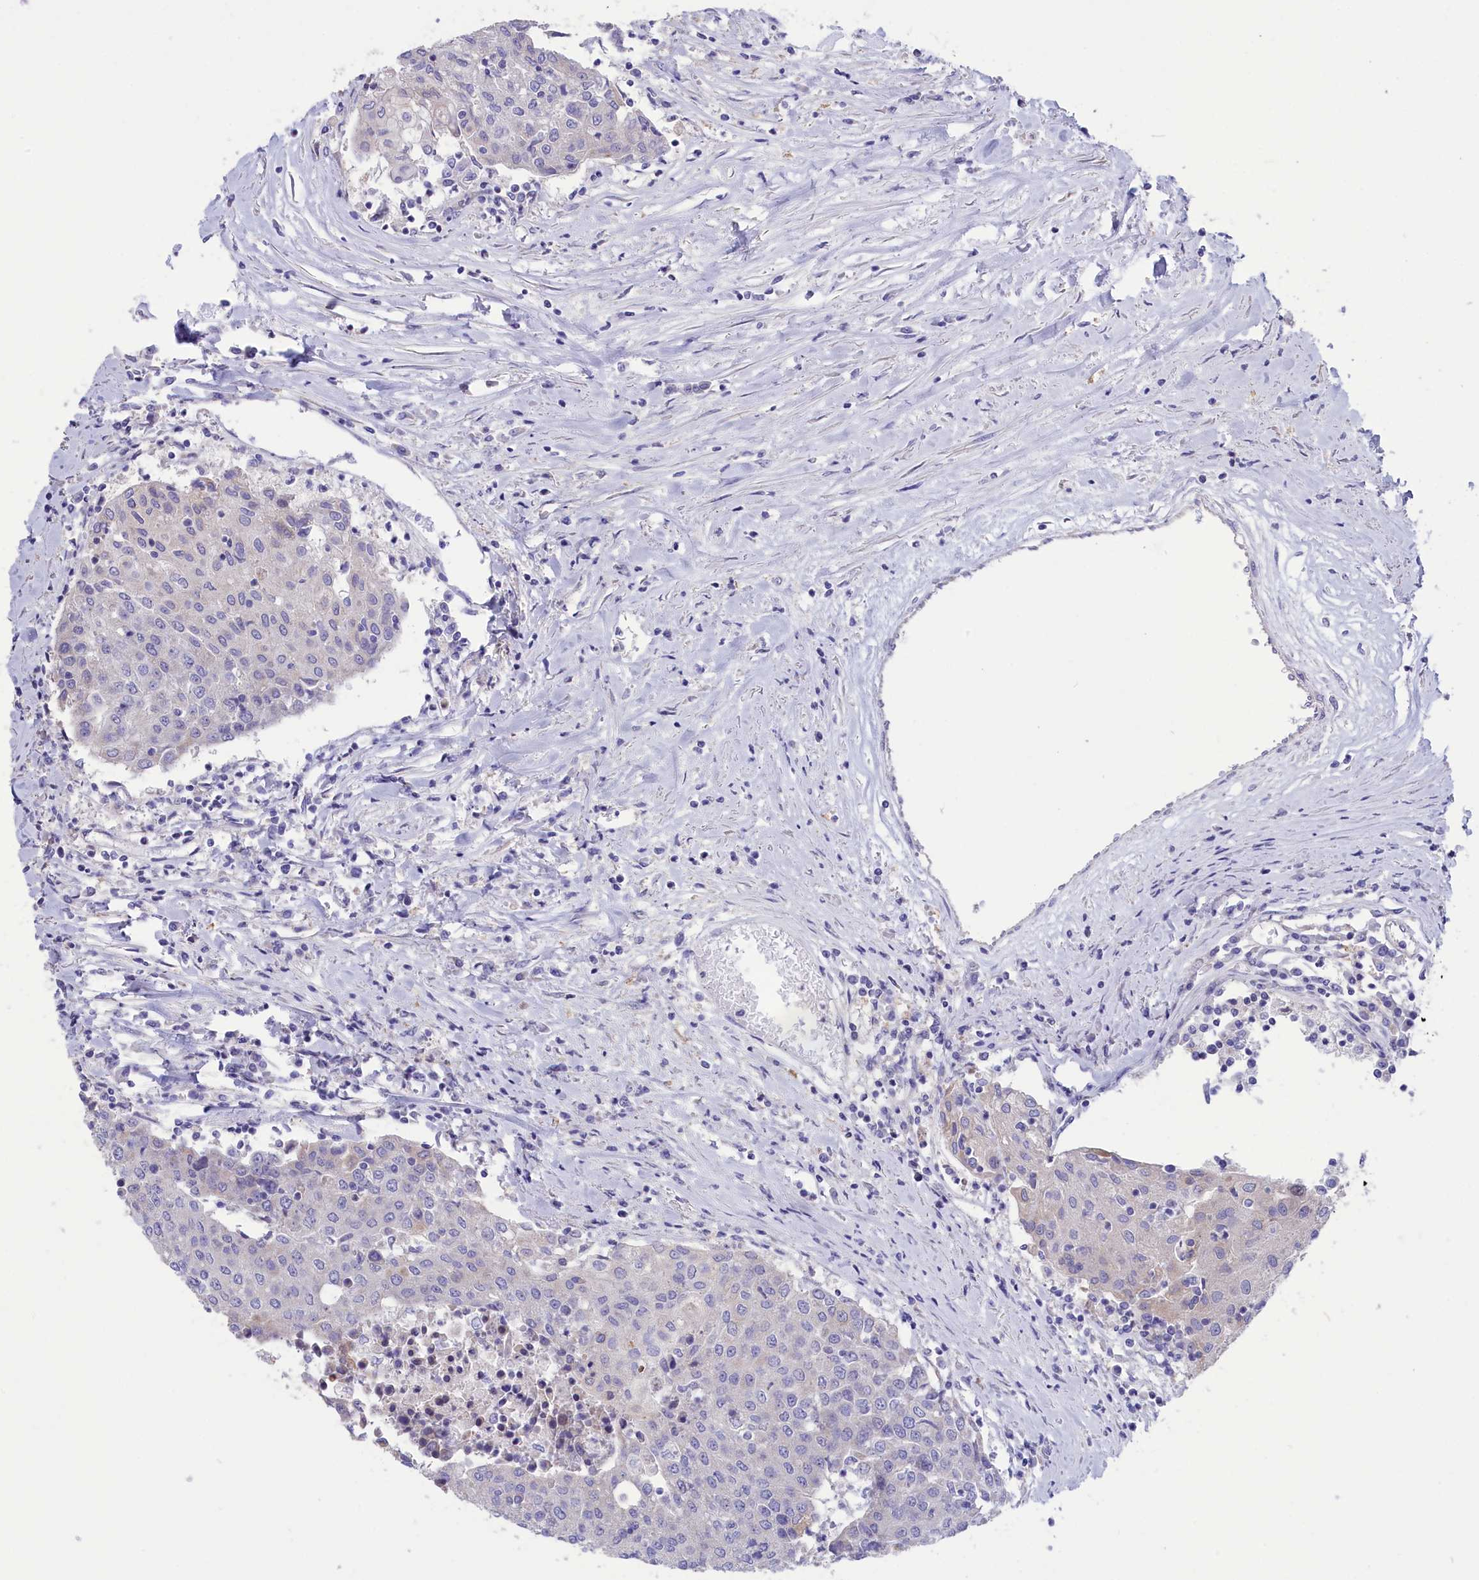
{"staining": {"intensity": "negative", "quantity": "none", "location": "none"}, "tissue": "urothelial cancer", "cell_type": "Tumor cells", "image_type": "cancer", "snomed": [{"axis": "morphology", "description": "Urothelial carcinoma, High grade"}, {"axis": "topography", "description": "Urinary bladder"}], "caption": "Immunohistochemical staining of human urothelial carcinoma (high-grade) displays no significant positivity in tumor cells.", "gene": "CYP2U1", "patient": {"sex": "female", "age": 85}}